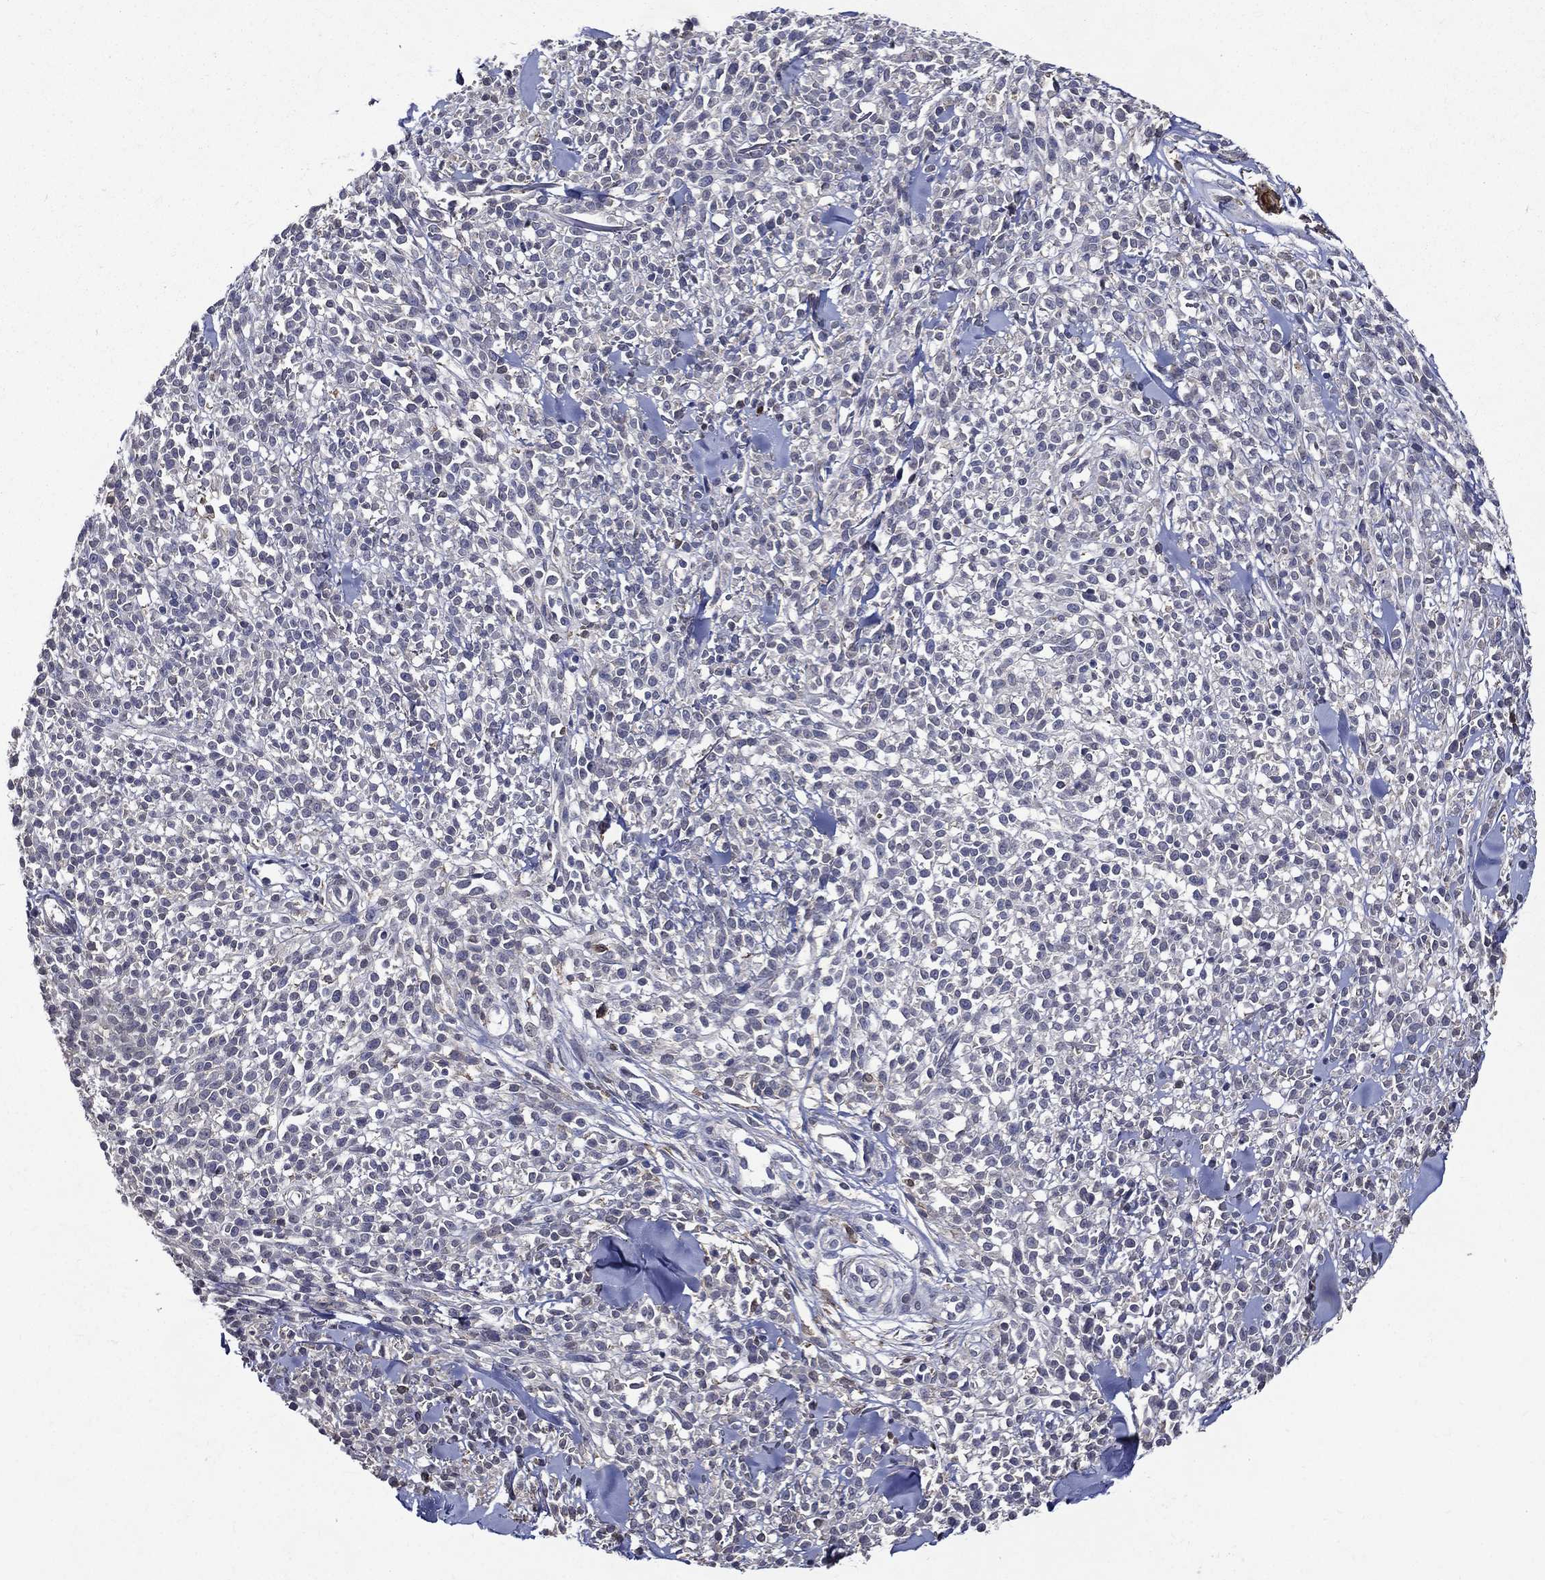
{"staining": {"intensity": "negative", "quantity": "none", "location": "none"}, "tissue": "melanoma", "cell_type": "Tumor cells", "image_type": "cancer", "snomed": [{"axis": "morphology", "description": "Malignant melanoma, NOS"}, {"axis": "topography", "description": "Skin"}, {"axis": "topography", "description": "Skin of trunk"}], "caption": "A histopathology image of human melanoma is negative for staining in tumor cells. The staining is performed using DAB (3,3'-diaminobenzidine) brown chromogen with nuclei counter-stained in using hematoxylin.", "gene": "GPR171", "patient": {"sex": "male", "age": 74}}